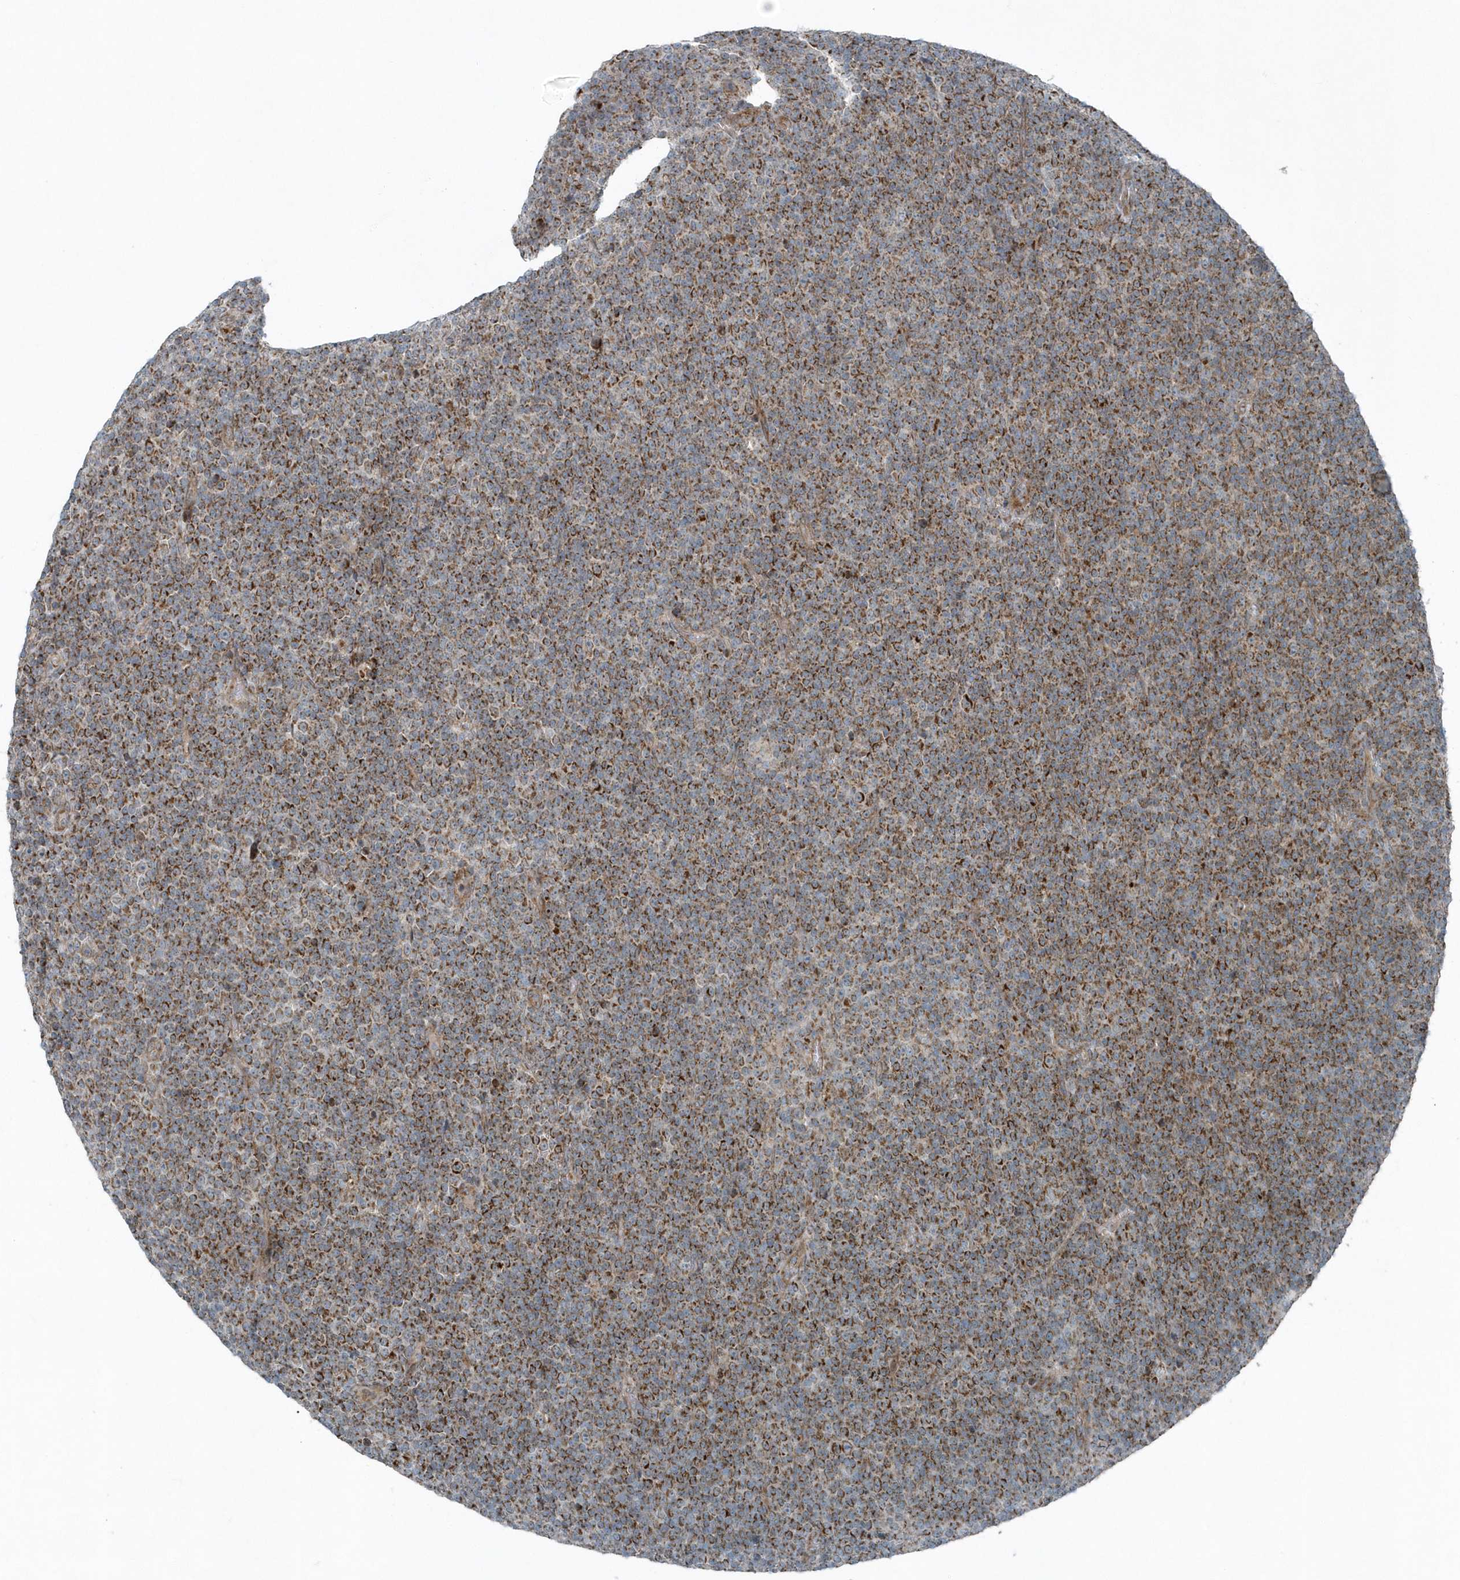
{"staining": {"intensity": "strong", "quantity": "25%-75%", "location": "cytoplasmic/membranous"}, "tissue": "lymphoma", "cell_type": "Tumor cells", "image_type": "cancer", "snomed": [{"axis": "morphology", "description": "Malignant lymphoma, non-Hodgkin's type, Low grade"}, {"axis": "topography", "description": "Lymph node"}], "caption": "Protein staining of low-grade malignant lymphoma, non-Hodgkin's type tissue reveals strong cytoplasmic/membranous positivity in about 25%-75% of tumor cells. Nuclei are stained in blue.", "gene": "GCC2", "patient": {"sex": "female", "age": 67}}